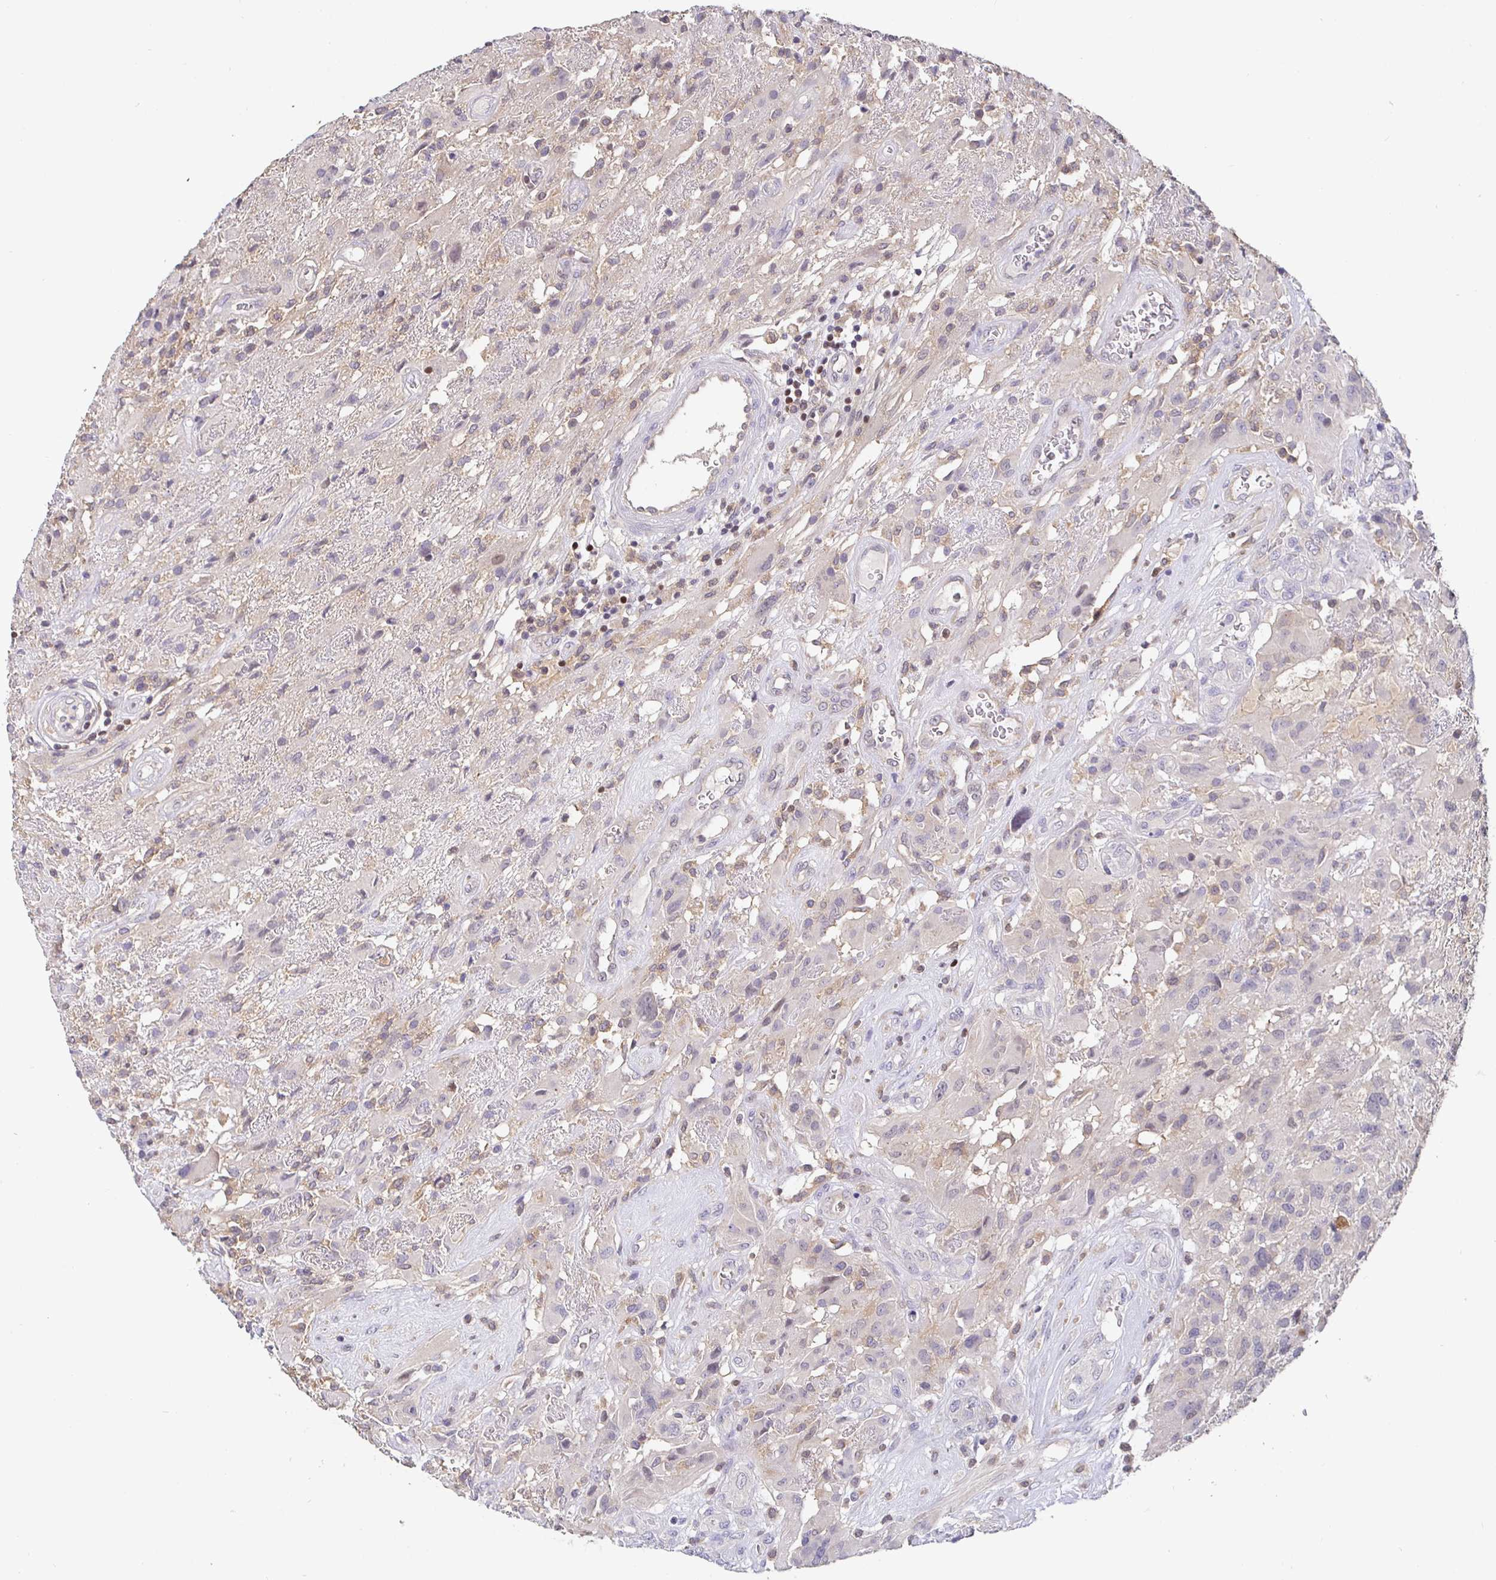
{"staining": {"intensity": "negative", "quantity": "none", "location": "none"}, "tissue": "glioma", "cell_type": "Tumor cells", "image_type": "cancer", "snomed": [{"axis": "morphology", "description": "Glioma, malignant, High grade"}, {"axis": "topography", "description": "Brain"}], "caption": "Malignant glioma (high-grade) was stained to show a protein in brown. There is no significant expression in tumor cells.", "gene": "SATB1", "patient": {"sex": "male", "age": 46}}